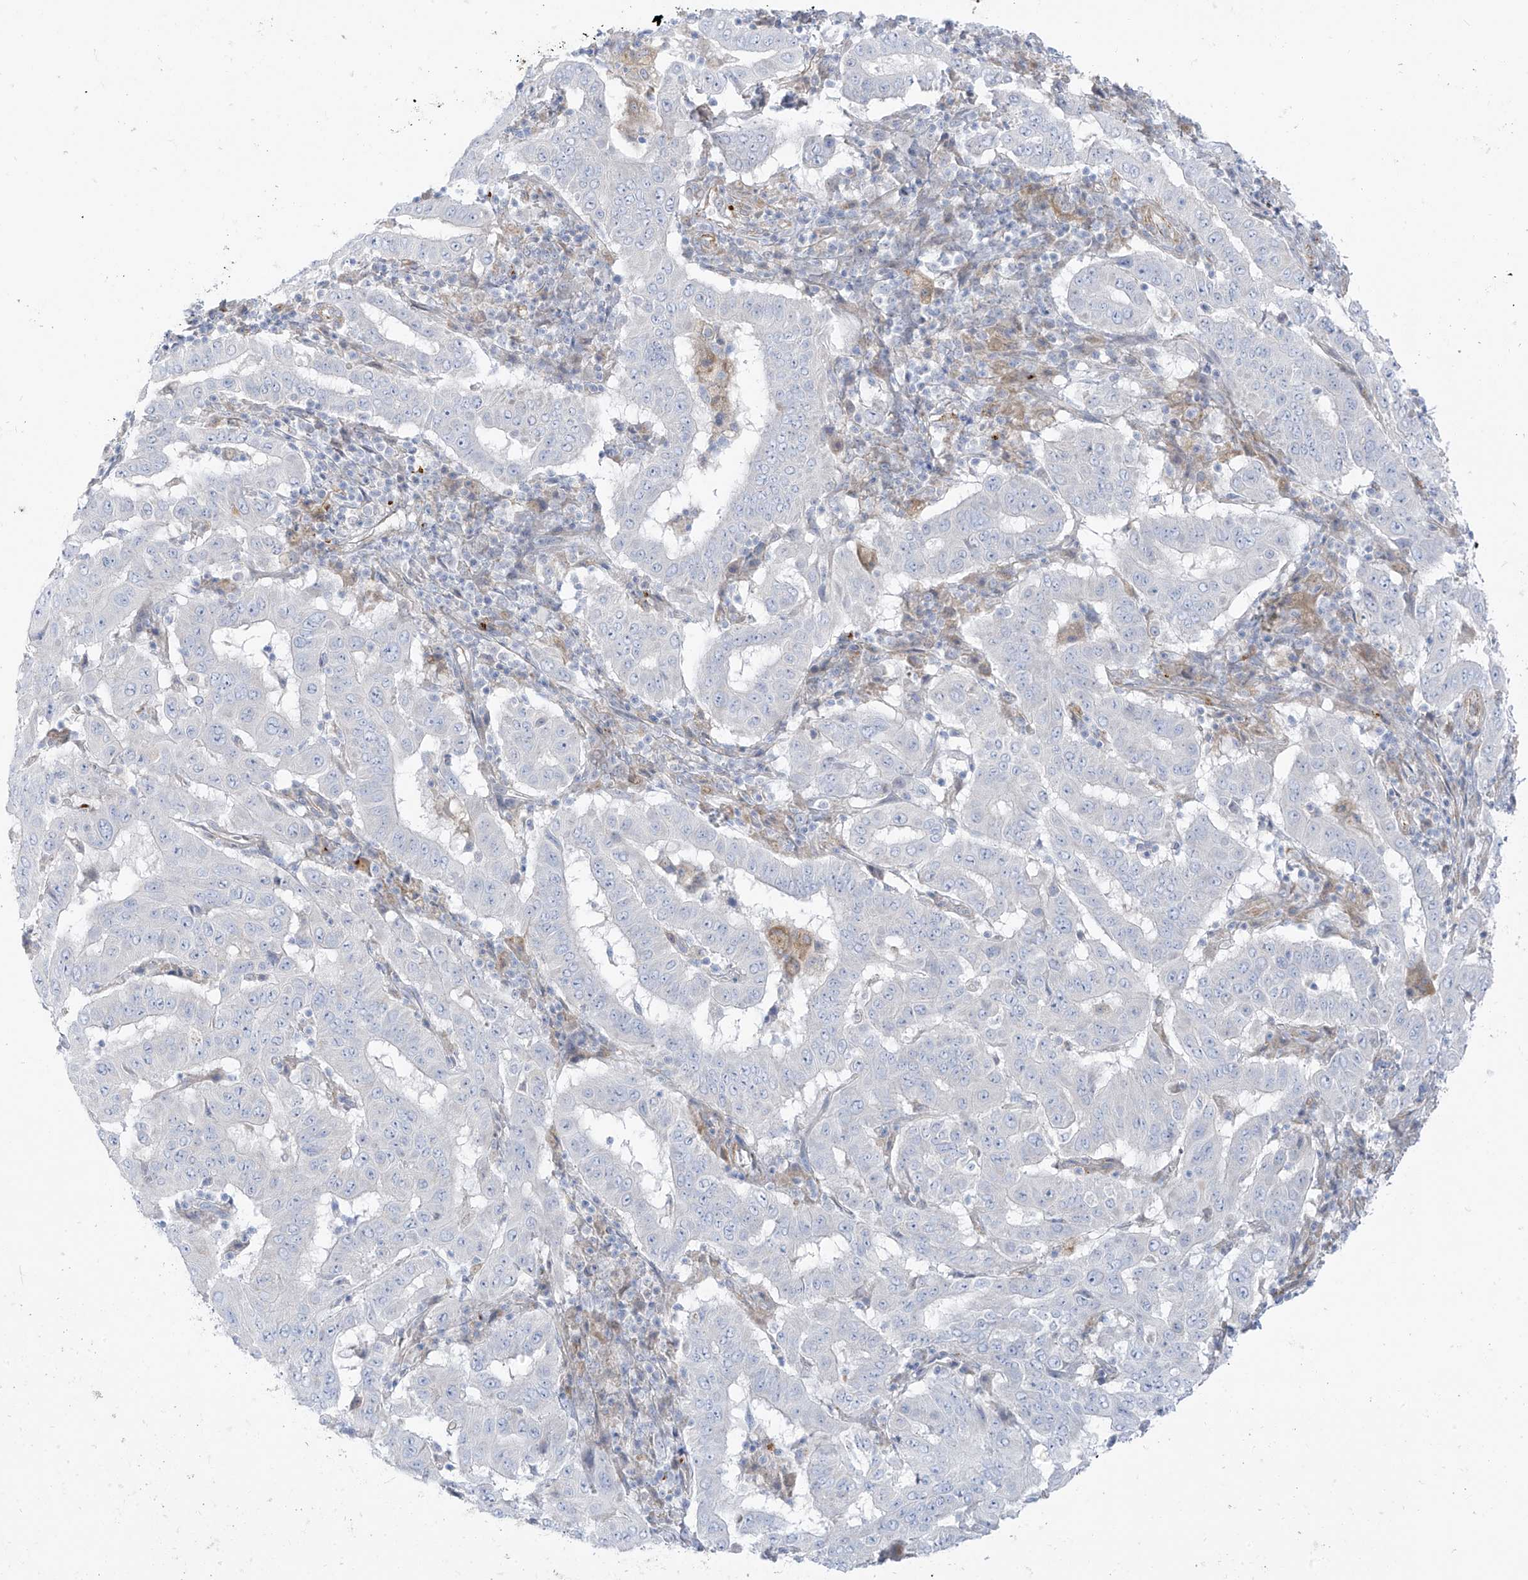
{"staining": {"intensity": "negative", "quantity": "none", "location": "none"}, "tissue": "pancreatic cancer", "cell_type": "Tumor cells", "image_type": "cancer", "snomed": [{"axis": "morphology", "description": "Adenocarcinoma, NOS"}, {"axis": "topography", "description": "Pancreas"}], "caption": "Pancreatic adenocarcinoma stained for a protein using immunohistochemistry (IHC) displays no staining tumor cells.", "gene": "TAL2", "patient": {"sex": "male", "age": 63}}